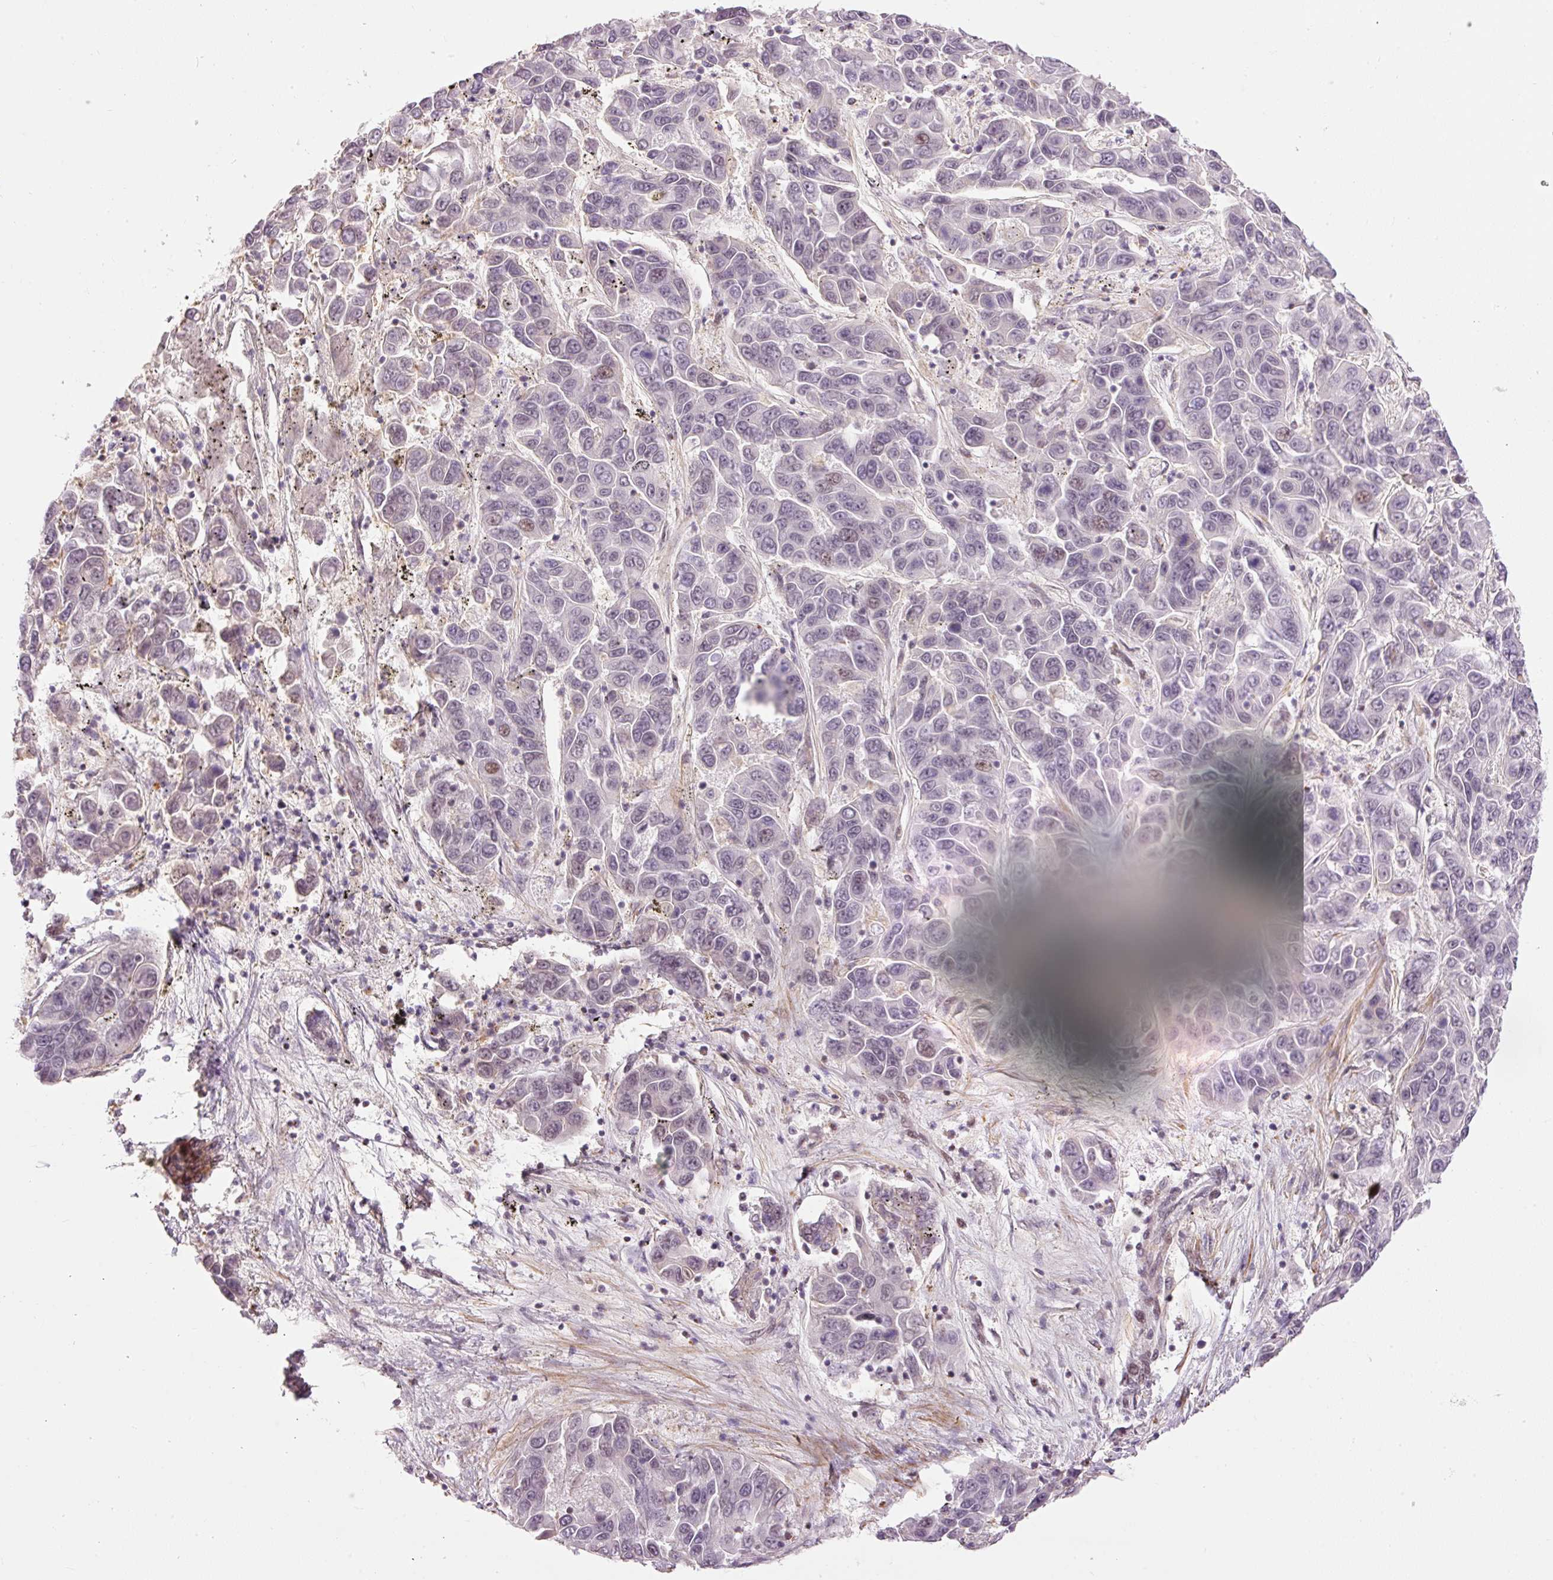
{"staining": {"intensity": "negative", "quantity": "none", "location": "none"}, "tissue": "liver cancer", "cell_type": "Tumor cells", "image_type": "cancer", "snomed": [{"axis": "morphology", "description": "Cholangiocarcinoma"}, {"axis": "topography", "description": "Liver"}], "caption": "Liver cancer (cholangiocarcinoma) was stained to show a protein in brown. There is no significant expression in tumor cells.", "gene": "HNF1A", "patient": {"sex": "female", "age": 52}}